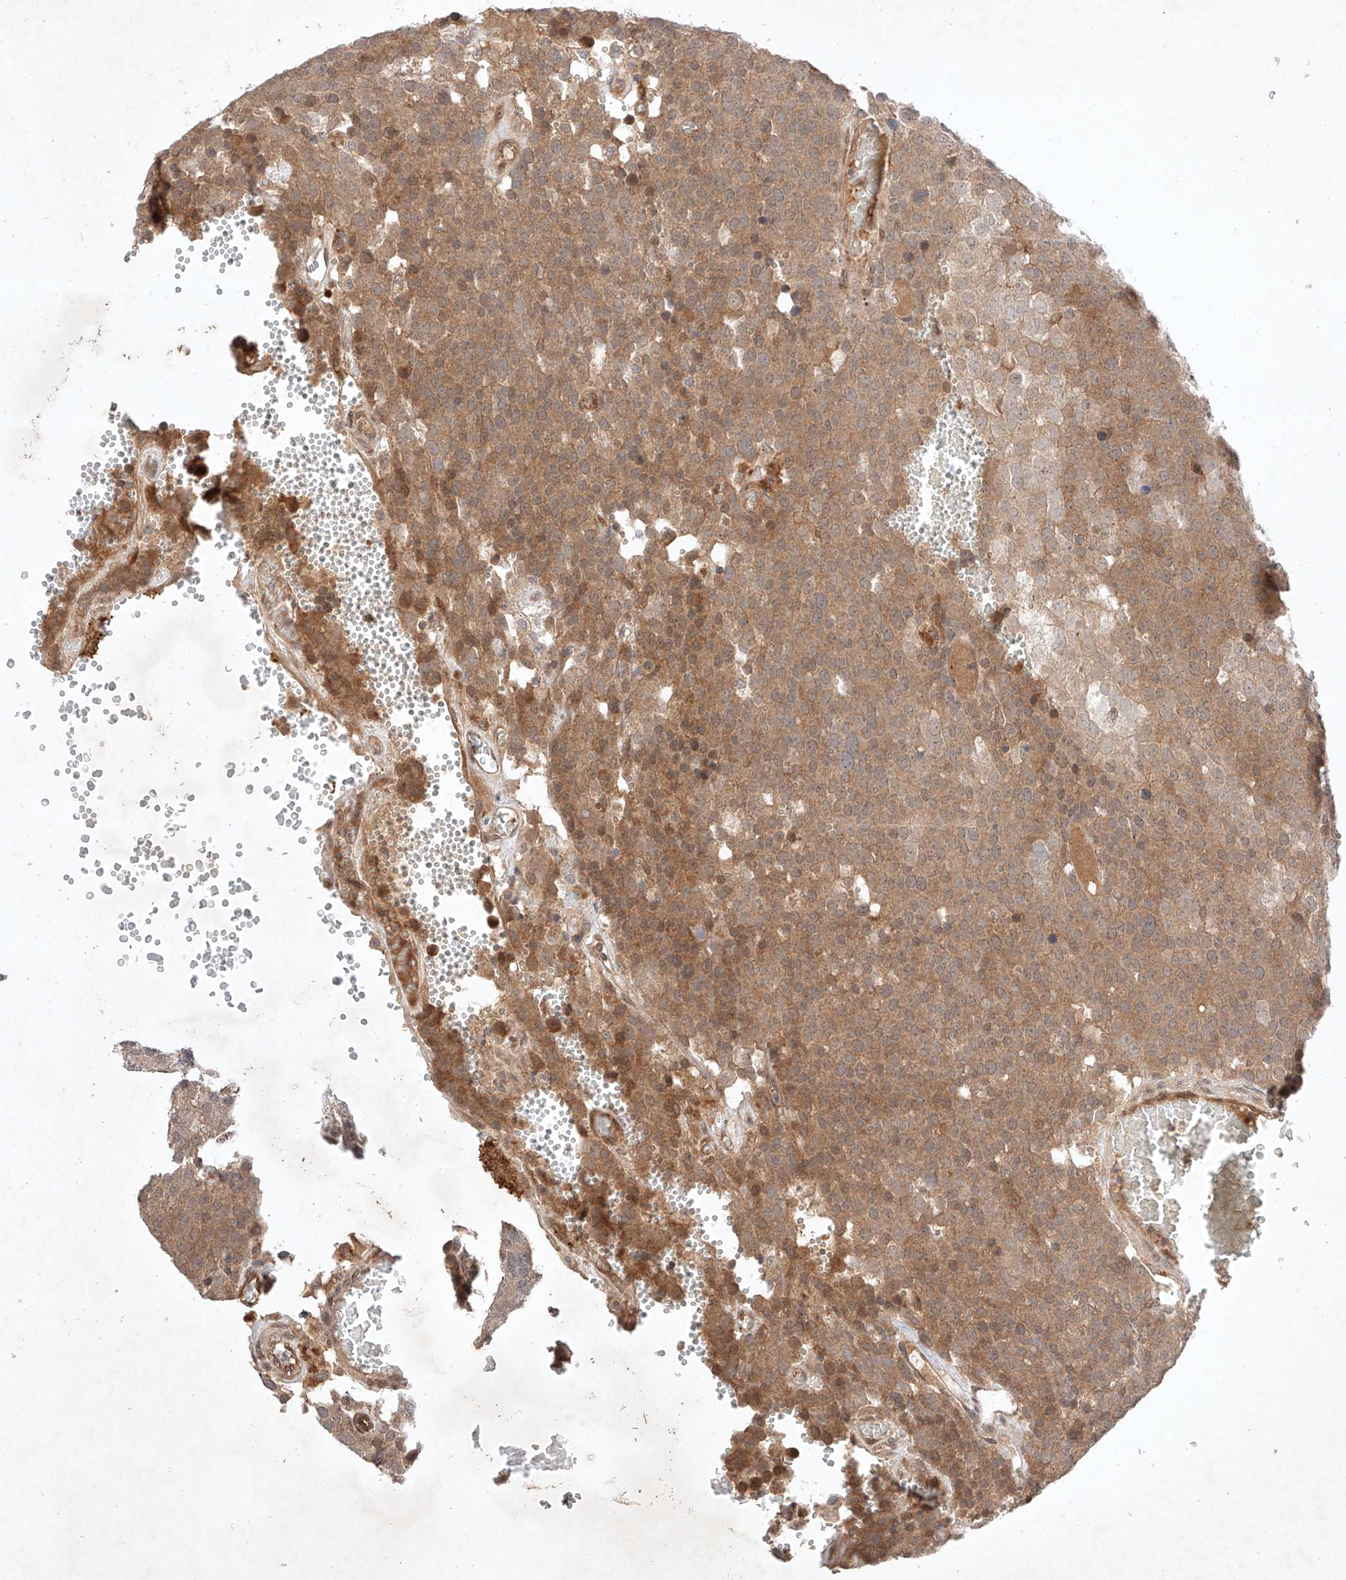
{"staining": {"intensity": "moderate", "quantity": ">75%", "location": "cytoplasmic/membranous"}, "tissue": "testis cancer", "cell_type": "Tumor cells", "image_type": "cancer", "snomed": [{"axis": "morphology", "description": "Seminoma, NOS"}, {"axis": "topography", "description": "Testis"}], "caption": "Protein expression analysis of testis seminoma shows moderate cytoplasmic/membranous expression in about >75% of tumor cells. Ihc stains the protein of interest in brown and the nuclei are stained blue.", "gene": "ZNF124", "patient": {"sex": "male", "age": 71}}